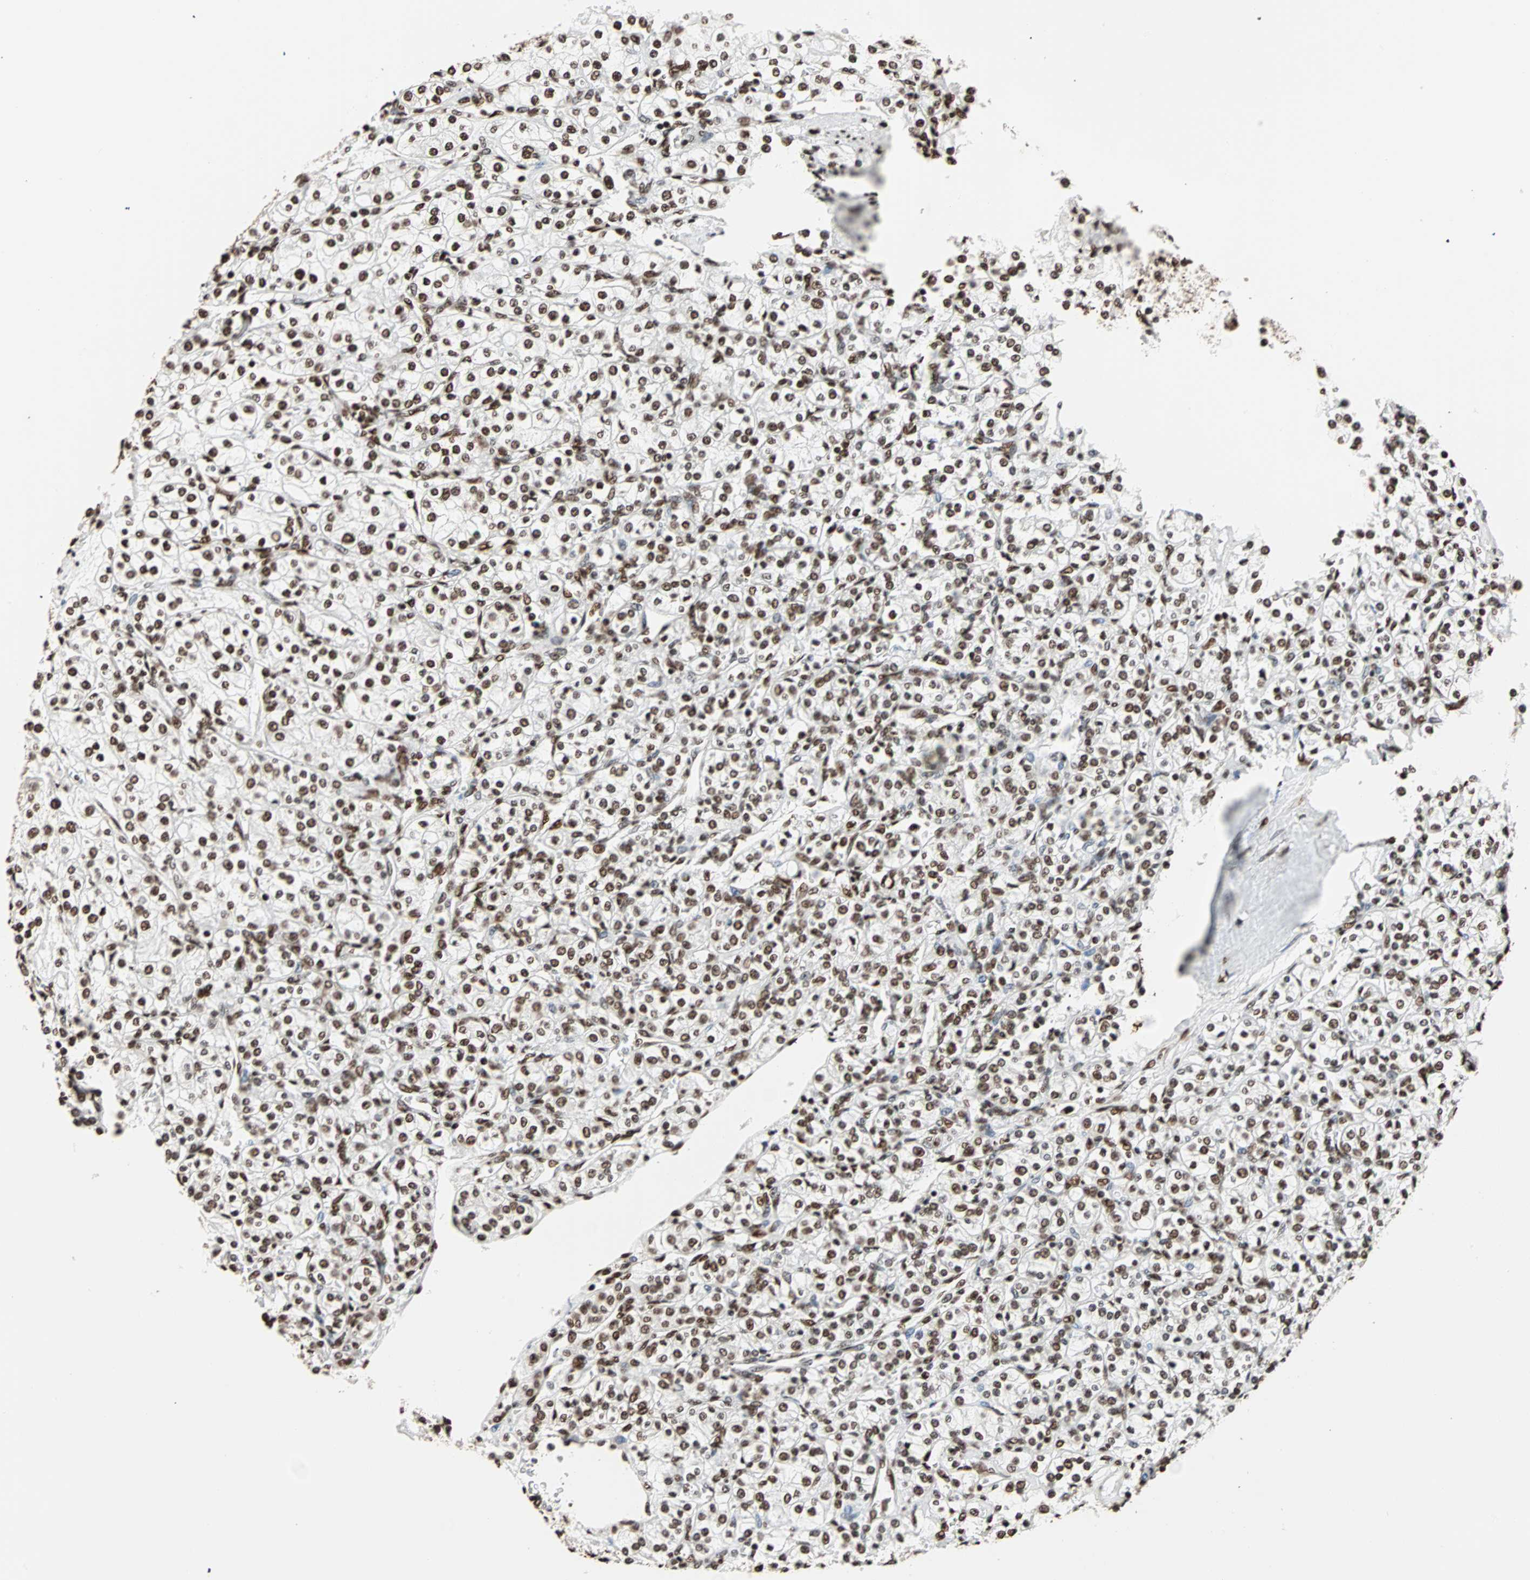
{"staining": {"intensity": "strong", "quantity": ">75%", "location": "nuclear"}, "tissue": "renal cancer", "cell_type": "Tumor cells", "image_type": "cancer", "snomed": [{"axis": "morphology", "description": "Adenocarcinoma, NOS"}, {"axis": "topography", "description": "Kidney"}], "caption": "Approximately >75% of tumor cells in adenocarcinoma (renal) display strong nuclear protein staining as visualized by brown immunohistochemical staining.", "gene": "ILF2", "patient": {"sex": "male", "age": 77}}